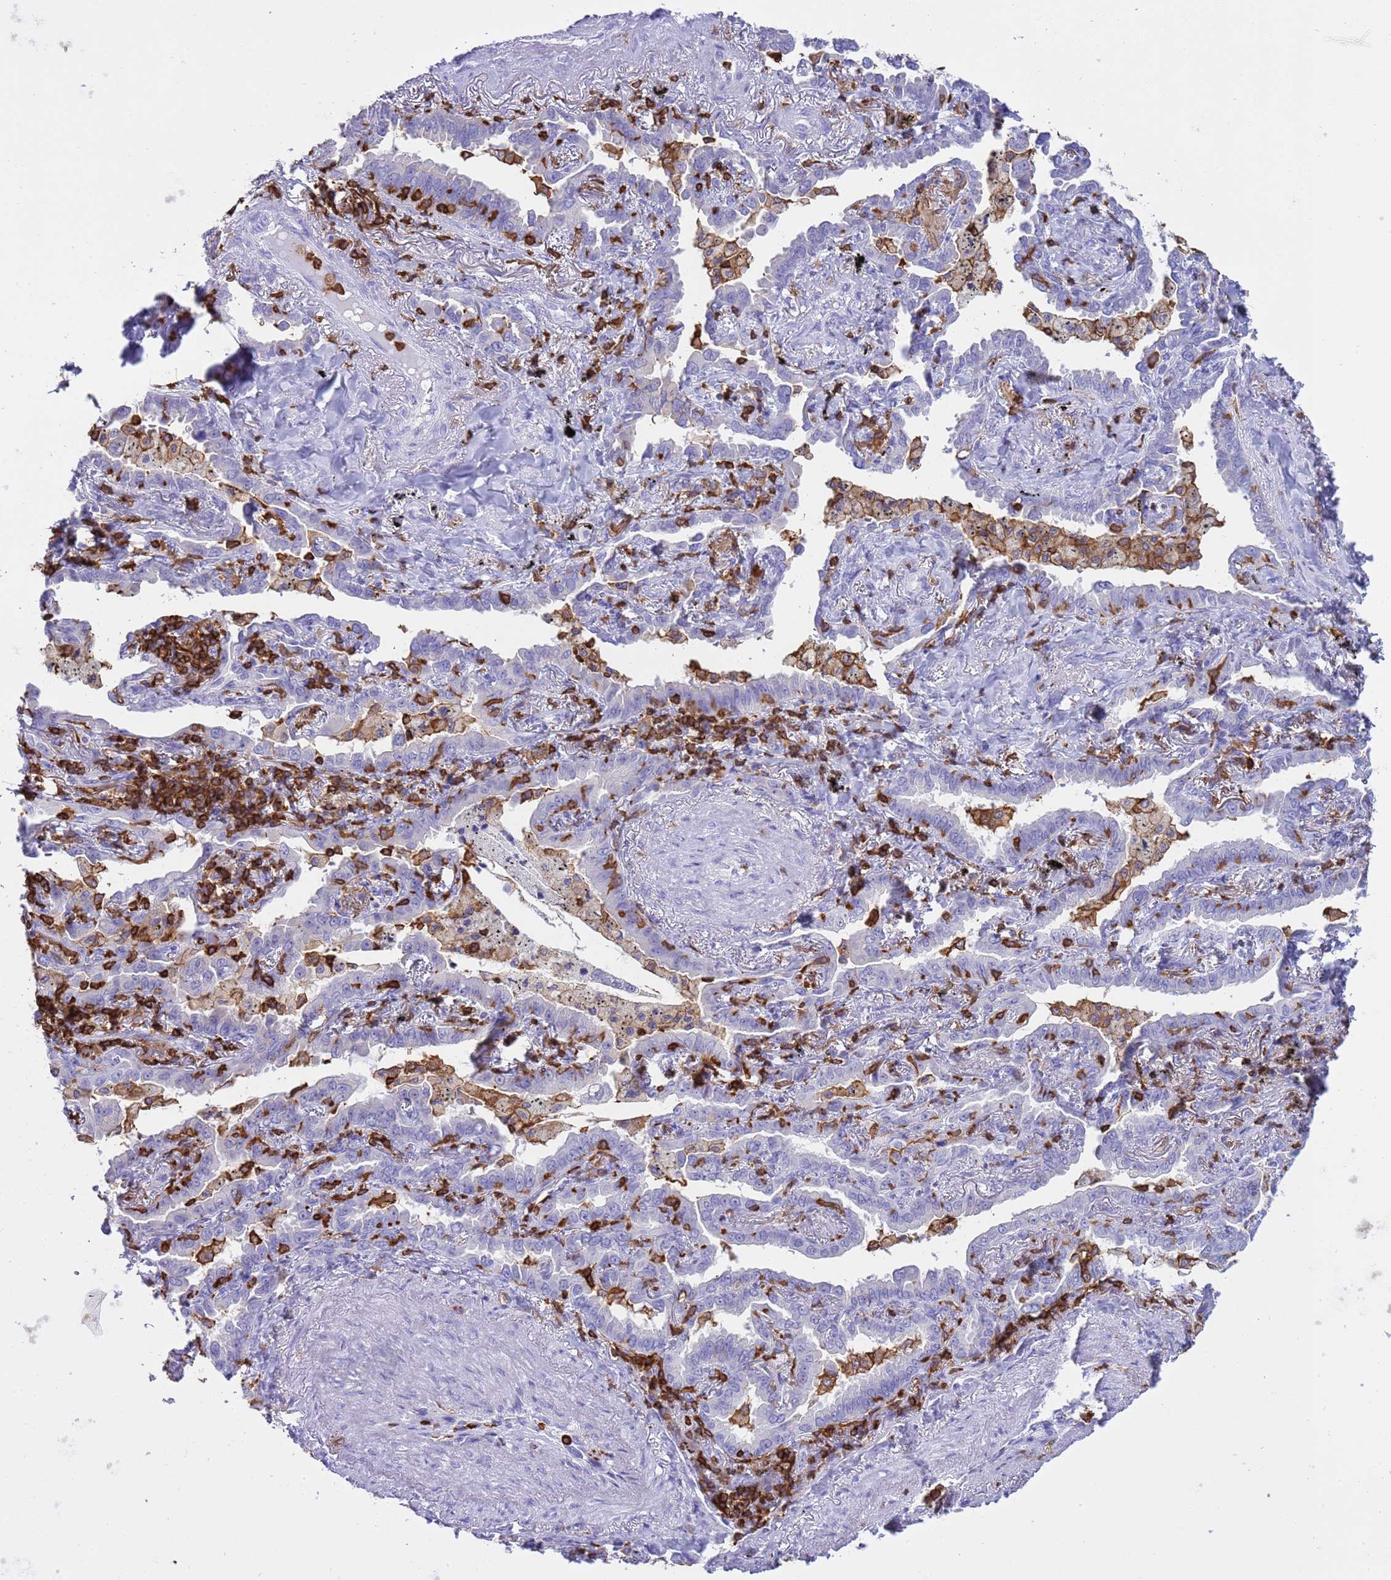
{"staining": {"intensity": "negative", "quantity": "none", "location": "none"}, "tissue": "lung cancer", "cell_type": "Tumor cells", "image_type": "cancer", "snomed": [{"axis": "morphology", "description": "Adenocarcinoma, NOS"}, {"axis": "topography", "description": "Lung"}], "caption": "The immunohistochemistry image has no significant expression in tumor cells of lung adenocarcinoma tissue. (Brightfield microscopy of DAB IHC at high magnification).", "gene": "IRF5", "patient": {"sex": "male", "age": 67}}